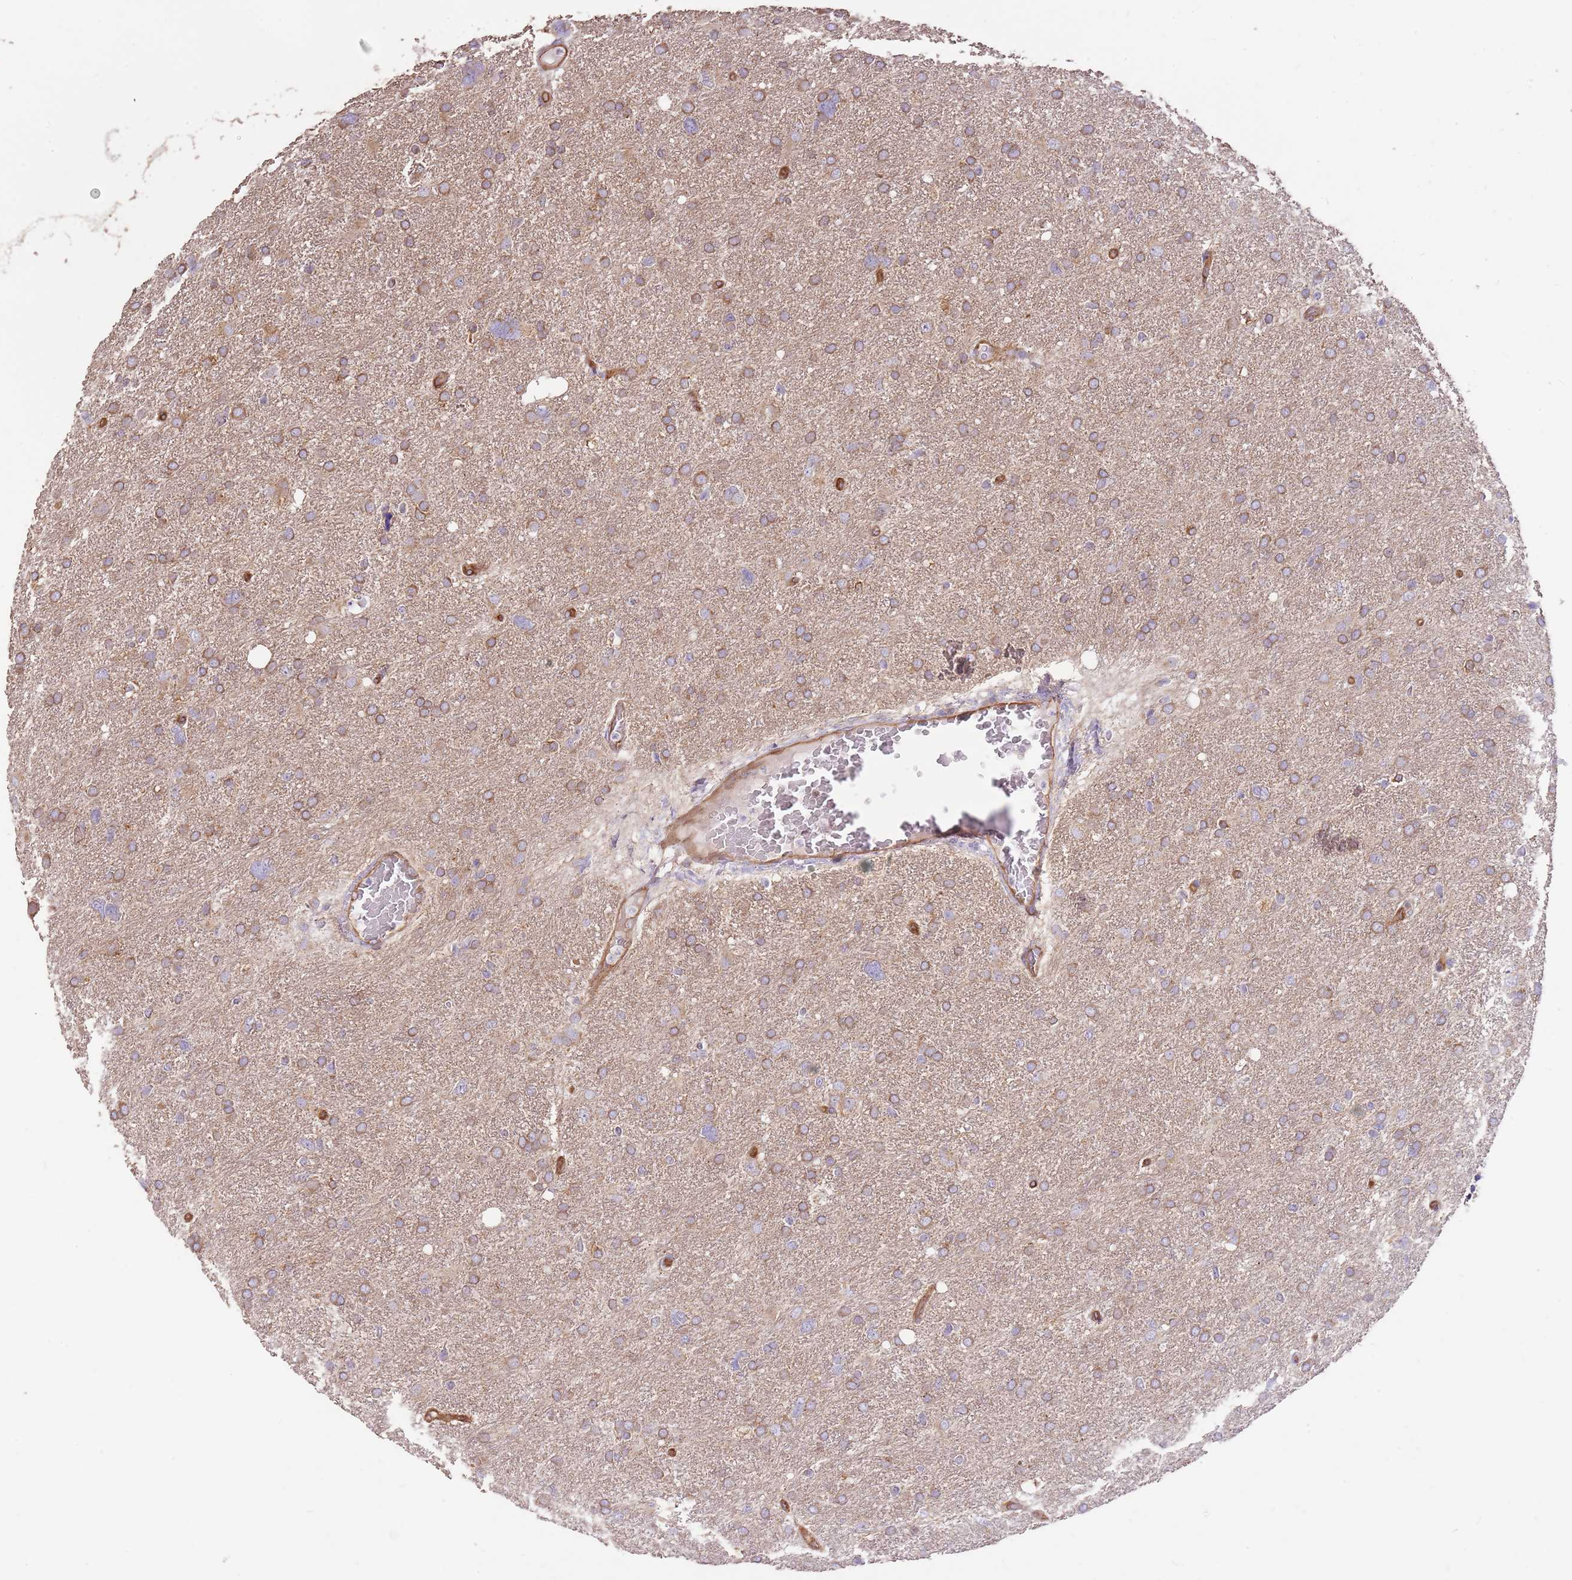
{"staining": {"intensity": "moderate", "quantity": ">75%", "location": "cytoplasmic/membranous"}, "tissue": "glioma", "cell_type": "Tumor cells", "image_type": "cancer", "snomed": [{"axis": "morphology", "description": "Glioma, malignant, High grade"}, {"axis": "topography", "description": "Brain"}], "caption": "Immunohistochemistry photomicrograph of malignant glioma (high-grade) stained for a protein (brown), which exhibits medium levels of moderate cytoplasmic/membranous staining in approximately >75% of tumor cells.", "gene": "DOCK9", "patient": {"sex": "male", "age": 61}}